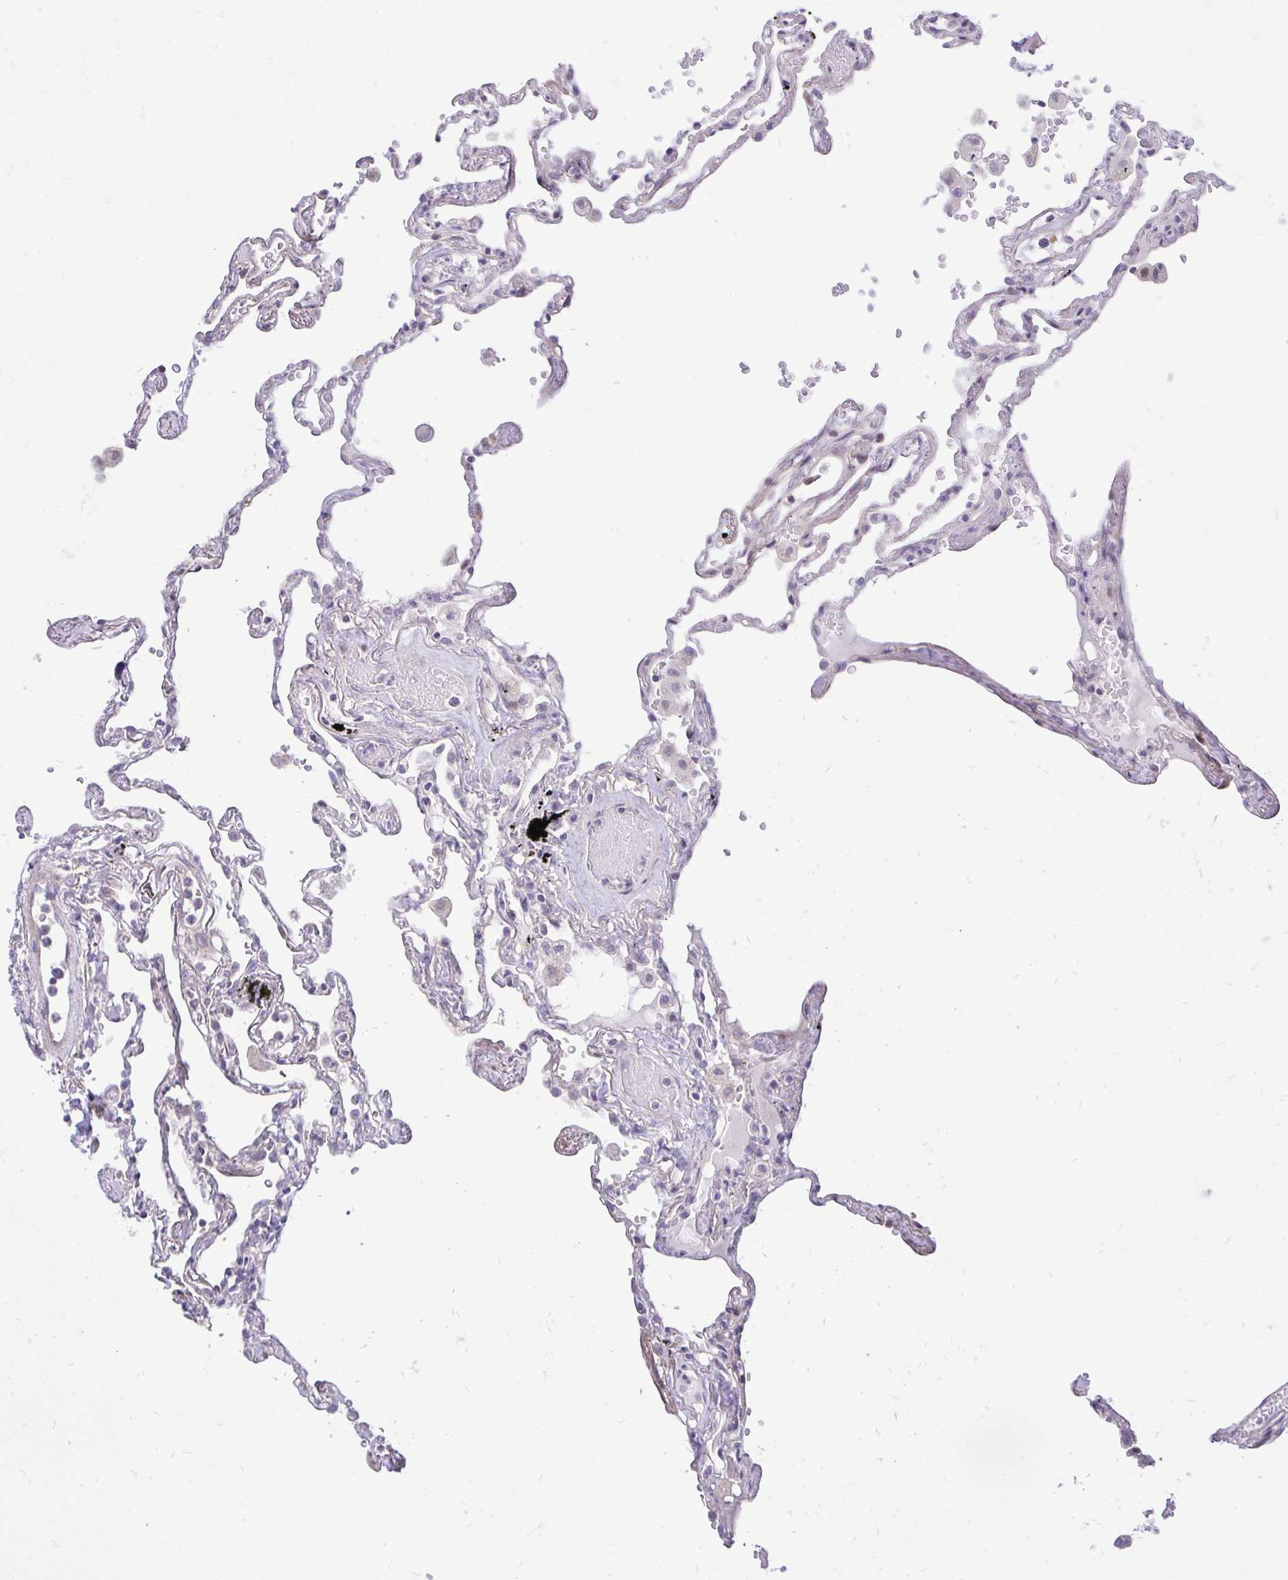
{"staining": {"intensity": "negative", "quantity": "none", "location": "none"}, "tissue": "lung", "cell_type": "Alveolar cells", "image_type": "normal", "snomed": [{"axis": "morphology", "description": "Normal tissue, NOS"}, {"axis": "topography", "description": "Lung"}], "caption": "High power microscopy image of an IHC photomicrograph of benign lung, revealing no significant expression in alveolar cells.", "gene": "OR8D1", "patient": {"sex": "female", "age": 67}}